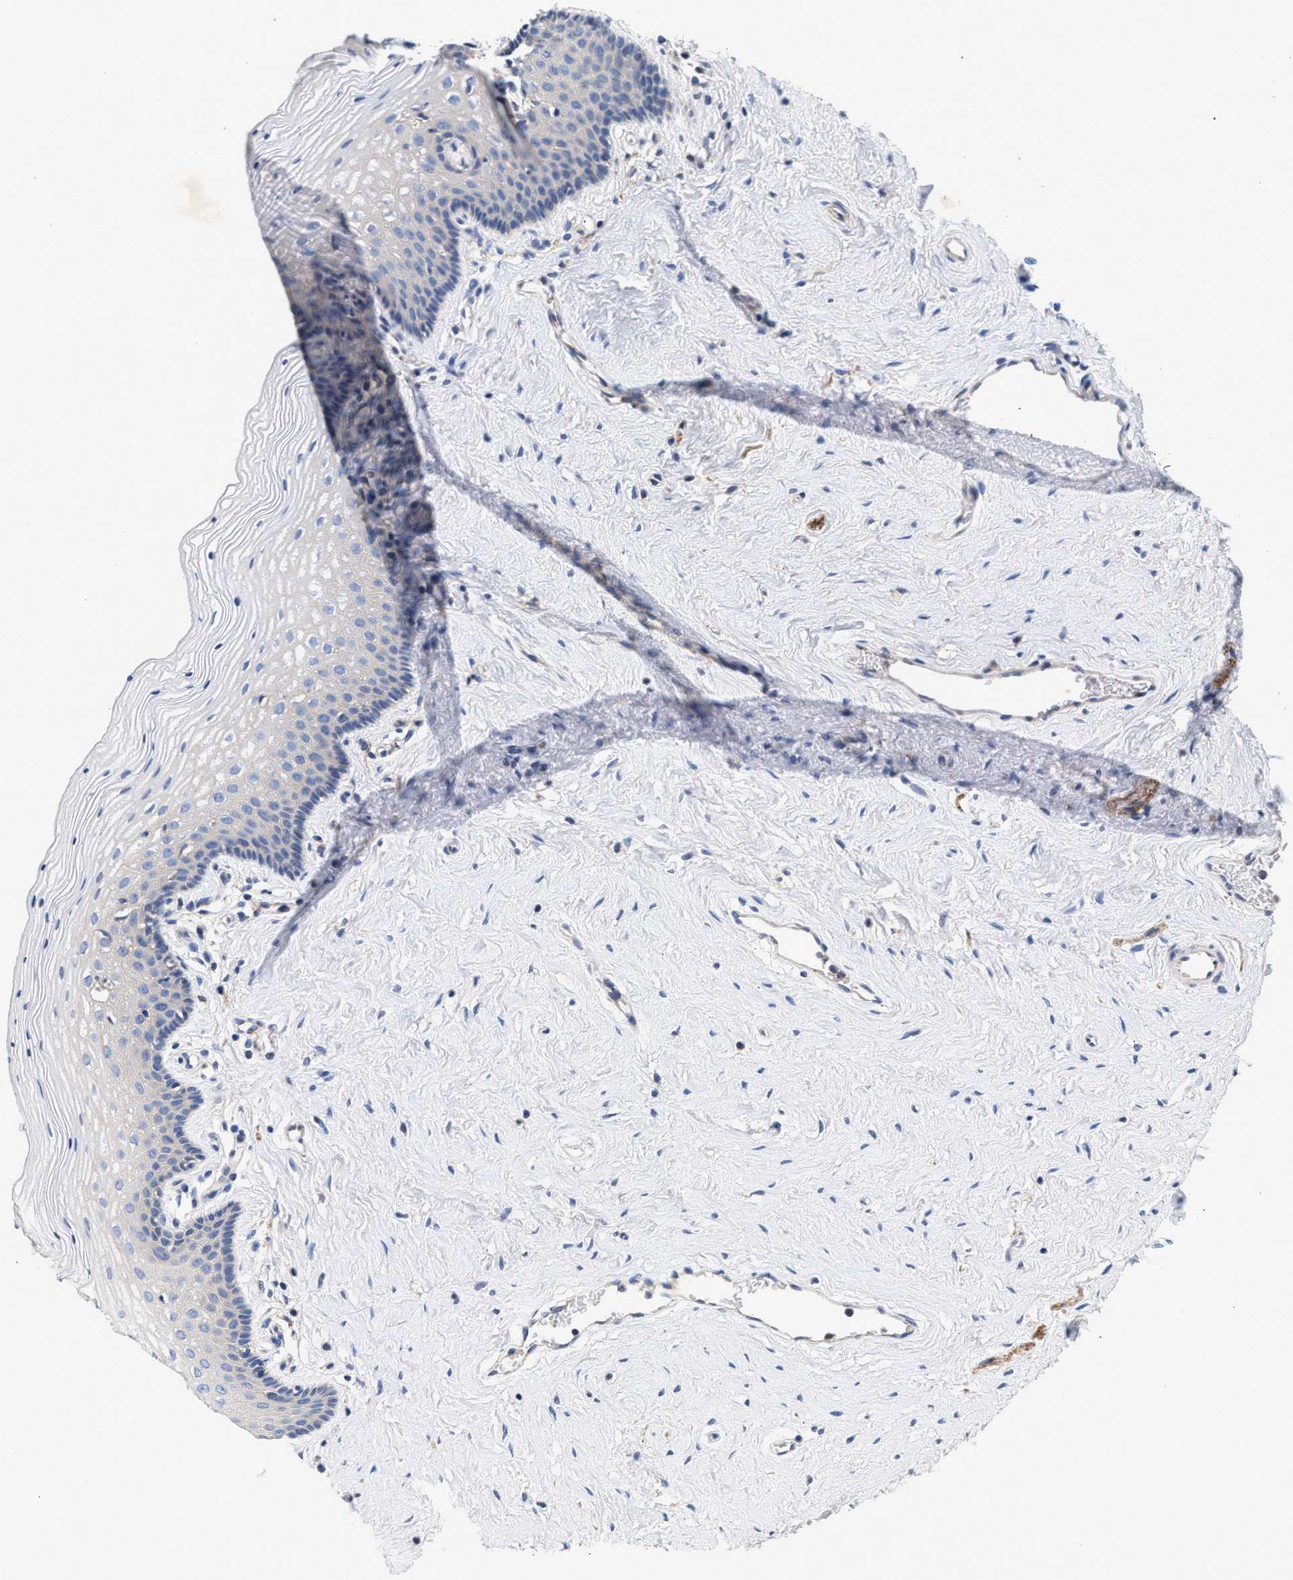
{"staining": {"intensity": "negative", "quantity": "none", "location": "none"}, "tissue": "vagina", "cell_type": "Squamous epithelial cells", "image_type": "normal", "snomed": [{"axis": "morphology", "description": "Normal tissue, NOS"}, {"axis": "topography", "description": "Vagina"}], "caption": "High power microscopy histopathology image of an immunohistochemistry (IHC) histopathology image of normal vagina, revealing no significant positivity in squamous epithelial cells.", "gene": "GNAI3", "patient": {"sex": "female", "age": 32}}